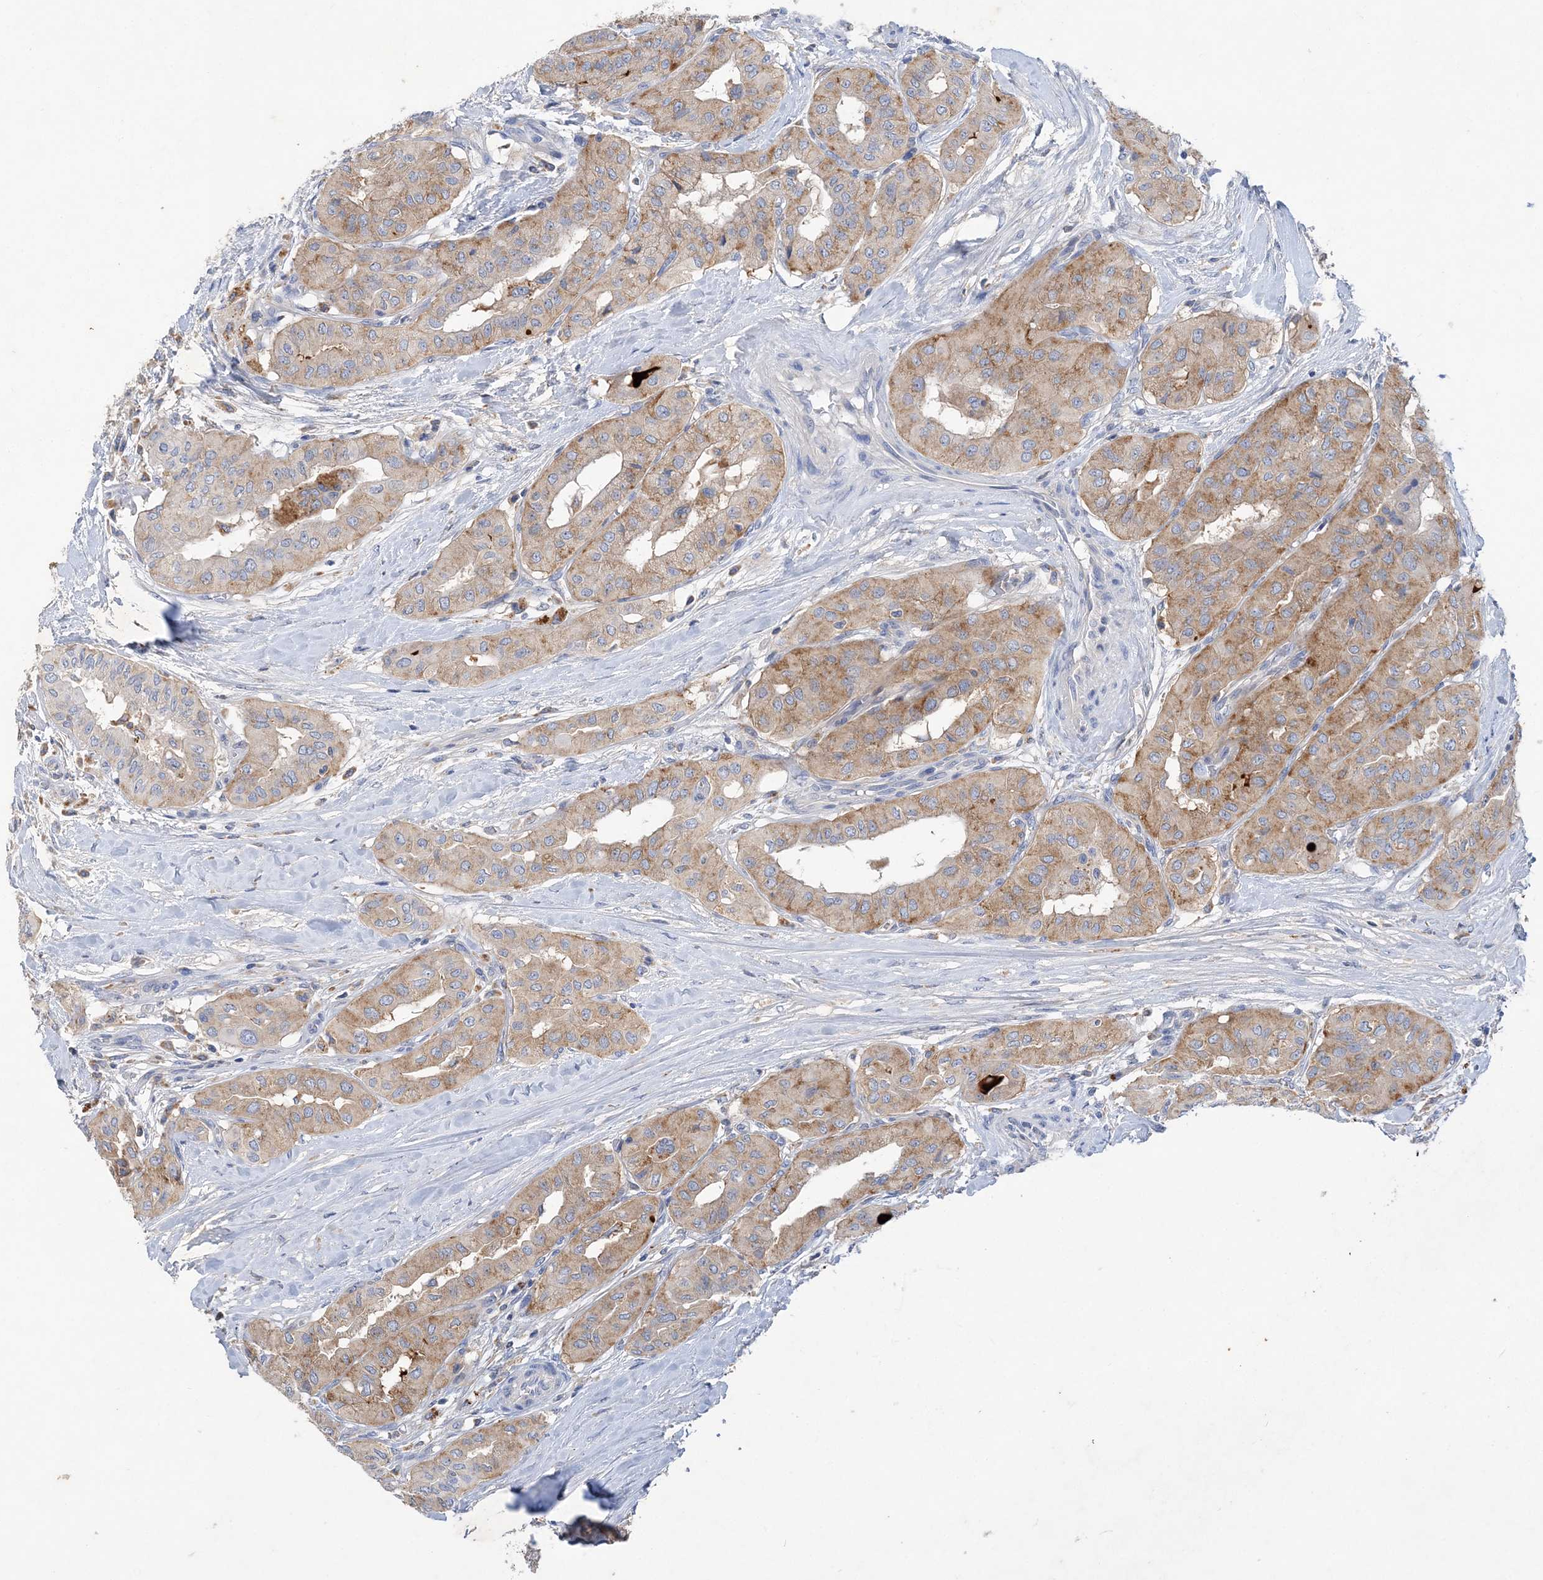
{"staining": {"intensity": "moderate", "quantity": ">75%", "location": "cytoplasmic/membranous"}, "tissue": "thyroid cancer", "cell_type": "Tumor cells", "image_type": "cancer", "snomed": [{"axis": "morphology", "description": "Papillary adenocarcinoma, NOS"}, {"axis": "topography", "description": "Thyroid gland"}], "caption": "A histopathology image of thyroid papillary adenocarcinoma stained for a protein shows moderate cytoplasmic/membranous brown staining in tumor cells.", "gene": "GRINA", "patient": {"sex": "female", "age": 59}}